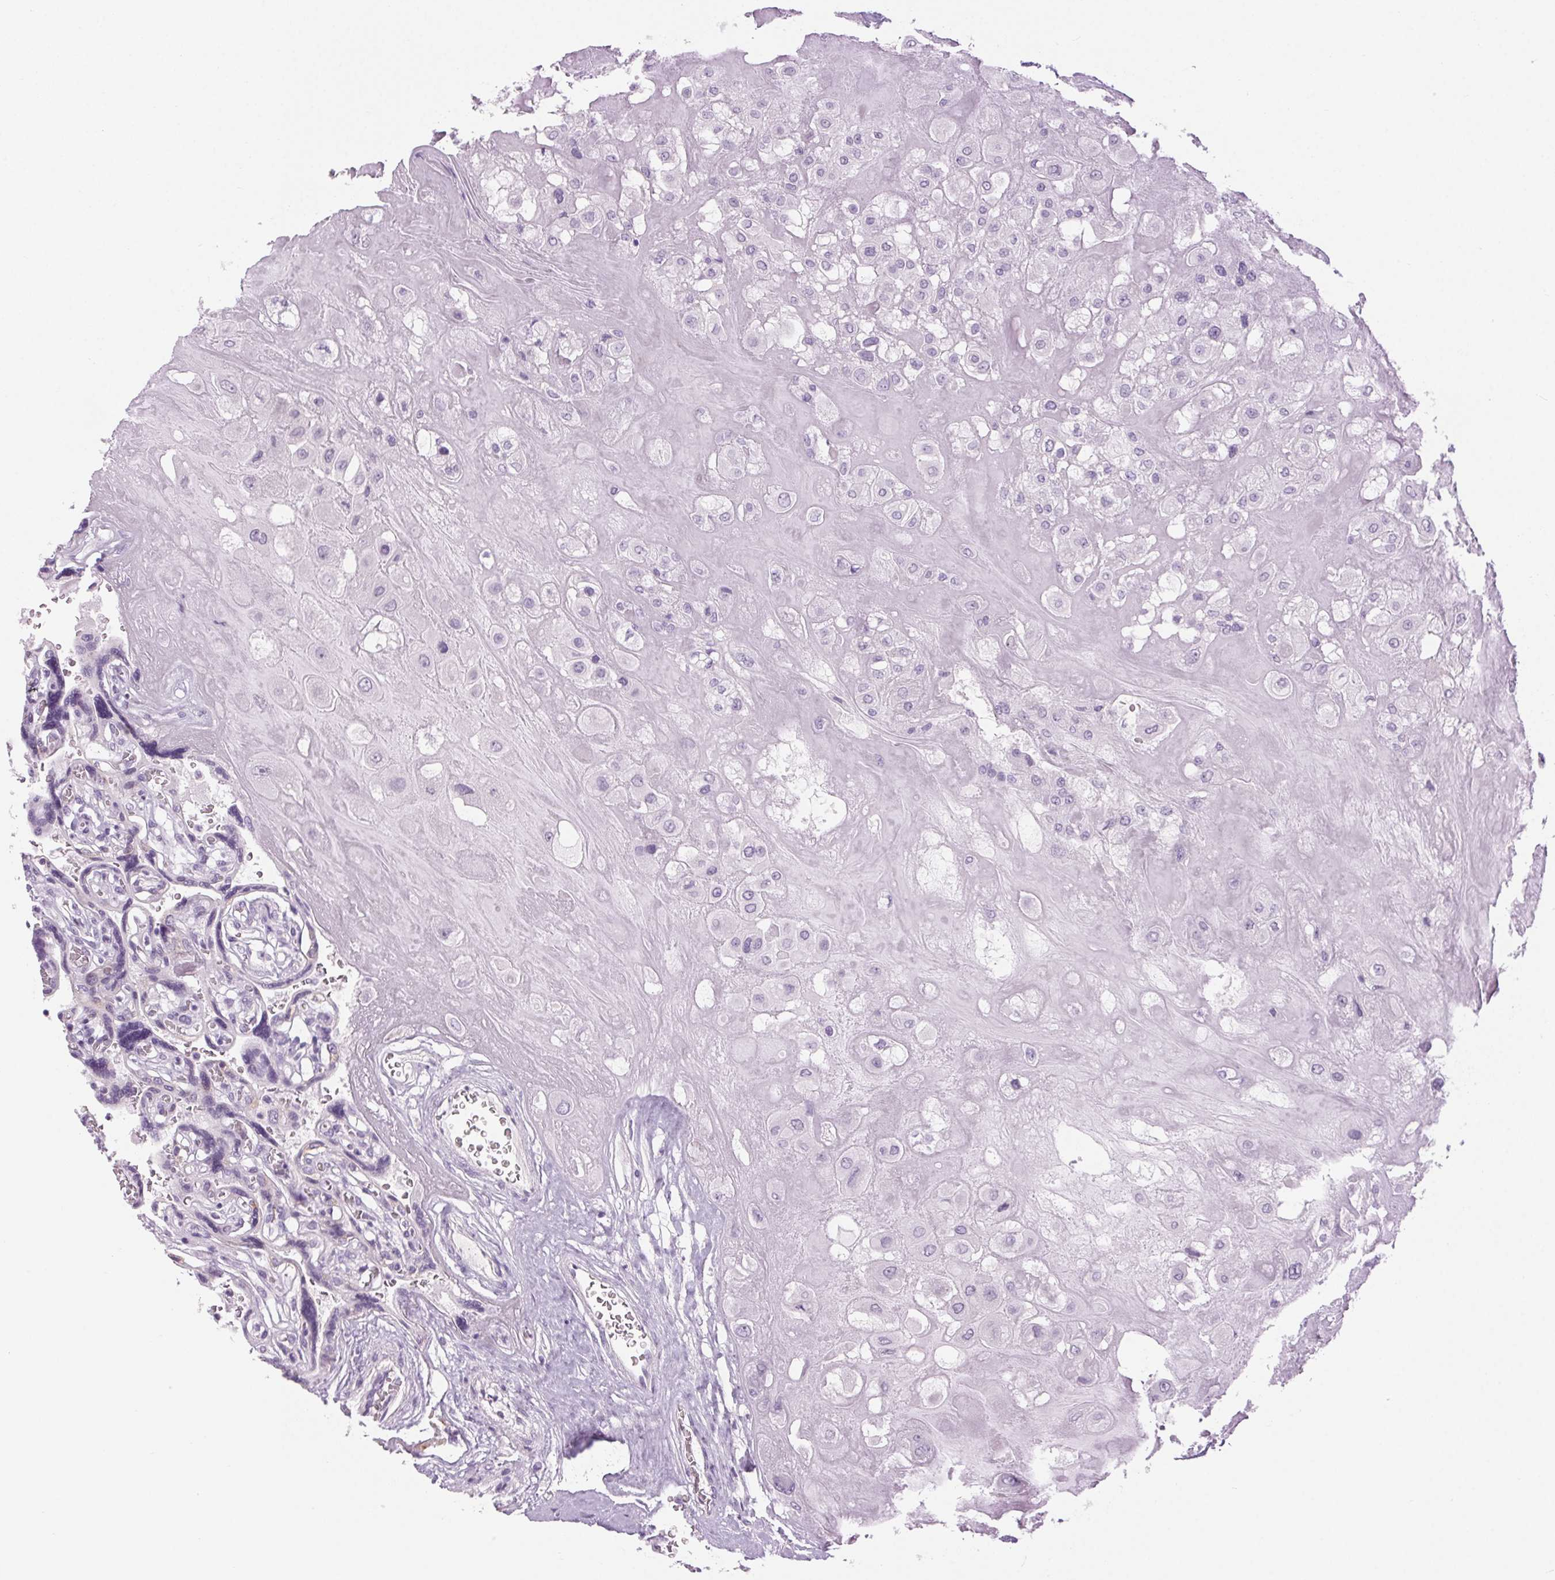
{"staining": {"intensity": "negative", "quantity": "none", "location": "none"}, "tissue": "placenta", "cell_type": "Decidual cells", "image_type": "normal", "snomed": [{"axis": "morphology", "description": "Normal tissue, NOS"}, {"axis": "topography", "description": "Placenta"}], "caption": "Histopathology image shows no protein staining in decidual cells of benign placenta. The staining is performed using DAB brown chromogen with nuclei counter-stained in using hematoxylin.", "gene": "LRP2", "patient": {"sex": "female", "age": 32}}